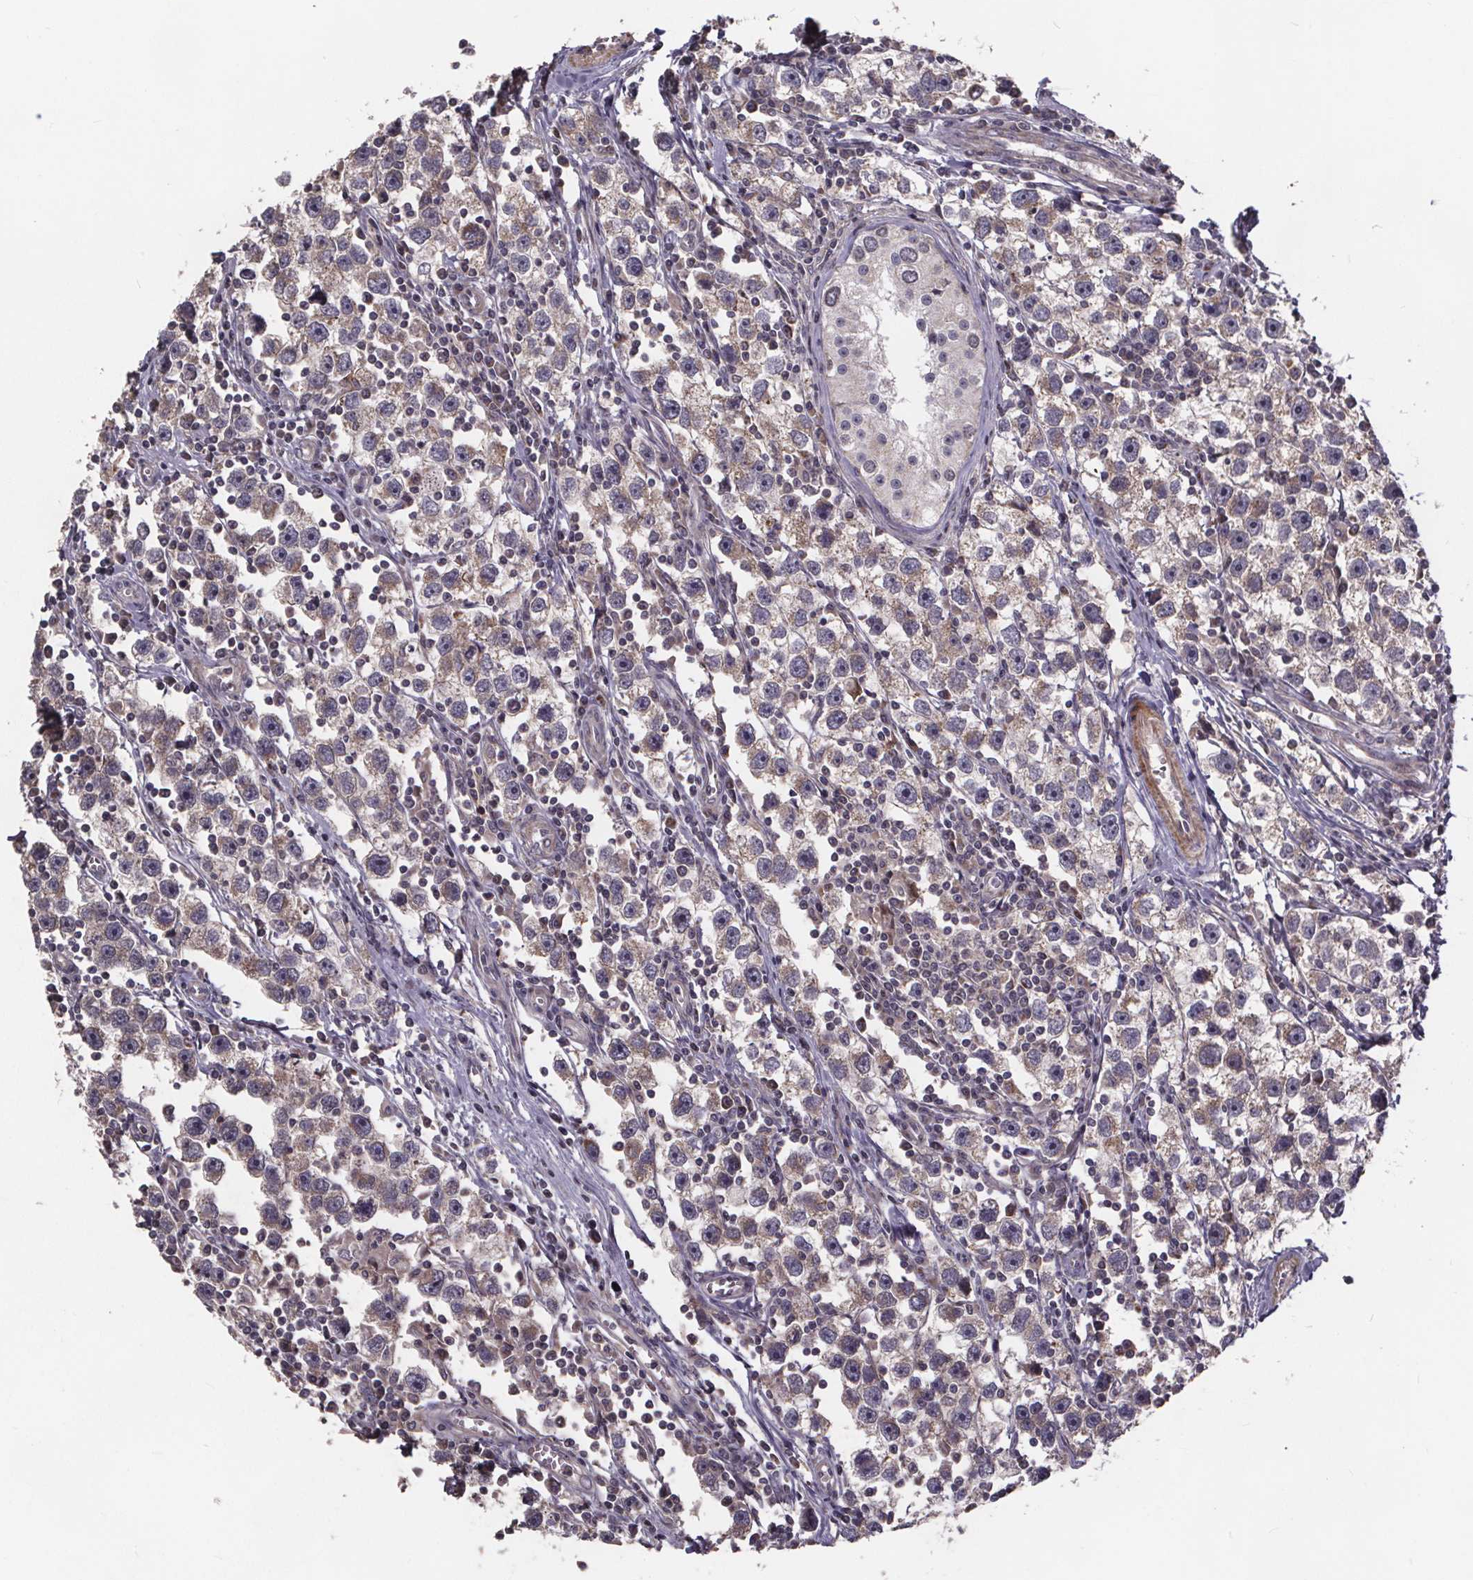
{"staining": {"intensity": "weak", "quantity": "<25%", "location": "cytoplasmic/membranous"}, "tissue": "testis cancer", "cell_type": "Tumor cells", "image_type": "cancer", "snomed": [{"axis": "morphology", "description": "Seminoma, NOS"}, {"axis": "topography", "description": "Testis"}], "caption": "This histopathology image is of testis cancer stained with IHC to label a protein in brown with the nuclei are counter-stained blue. There is no expression in tumor cells.", "gene": "YME1L1", "patient": {"sex": "male", "age": 30}}